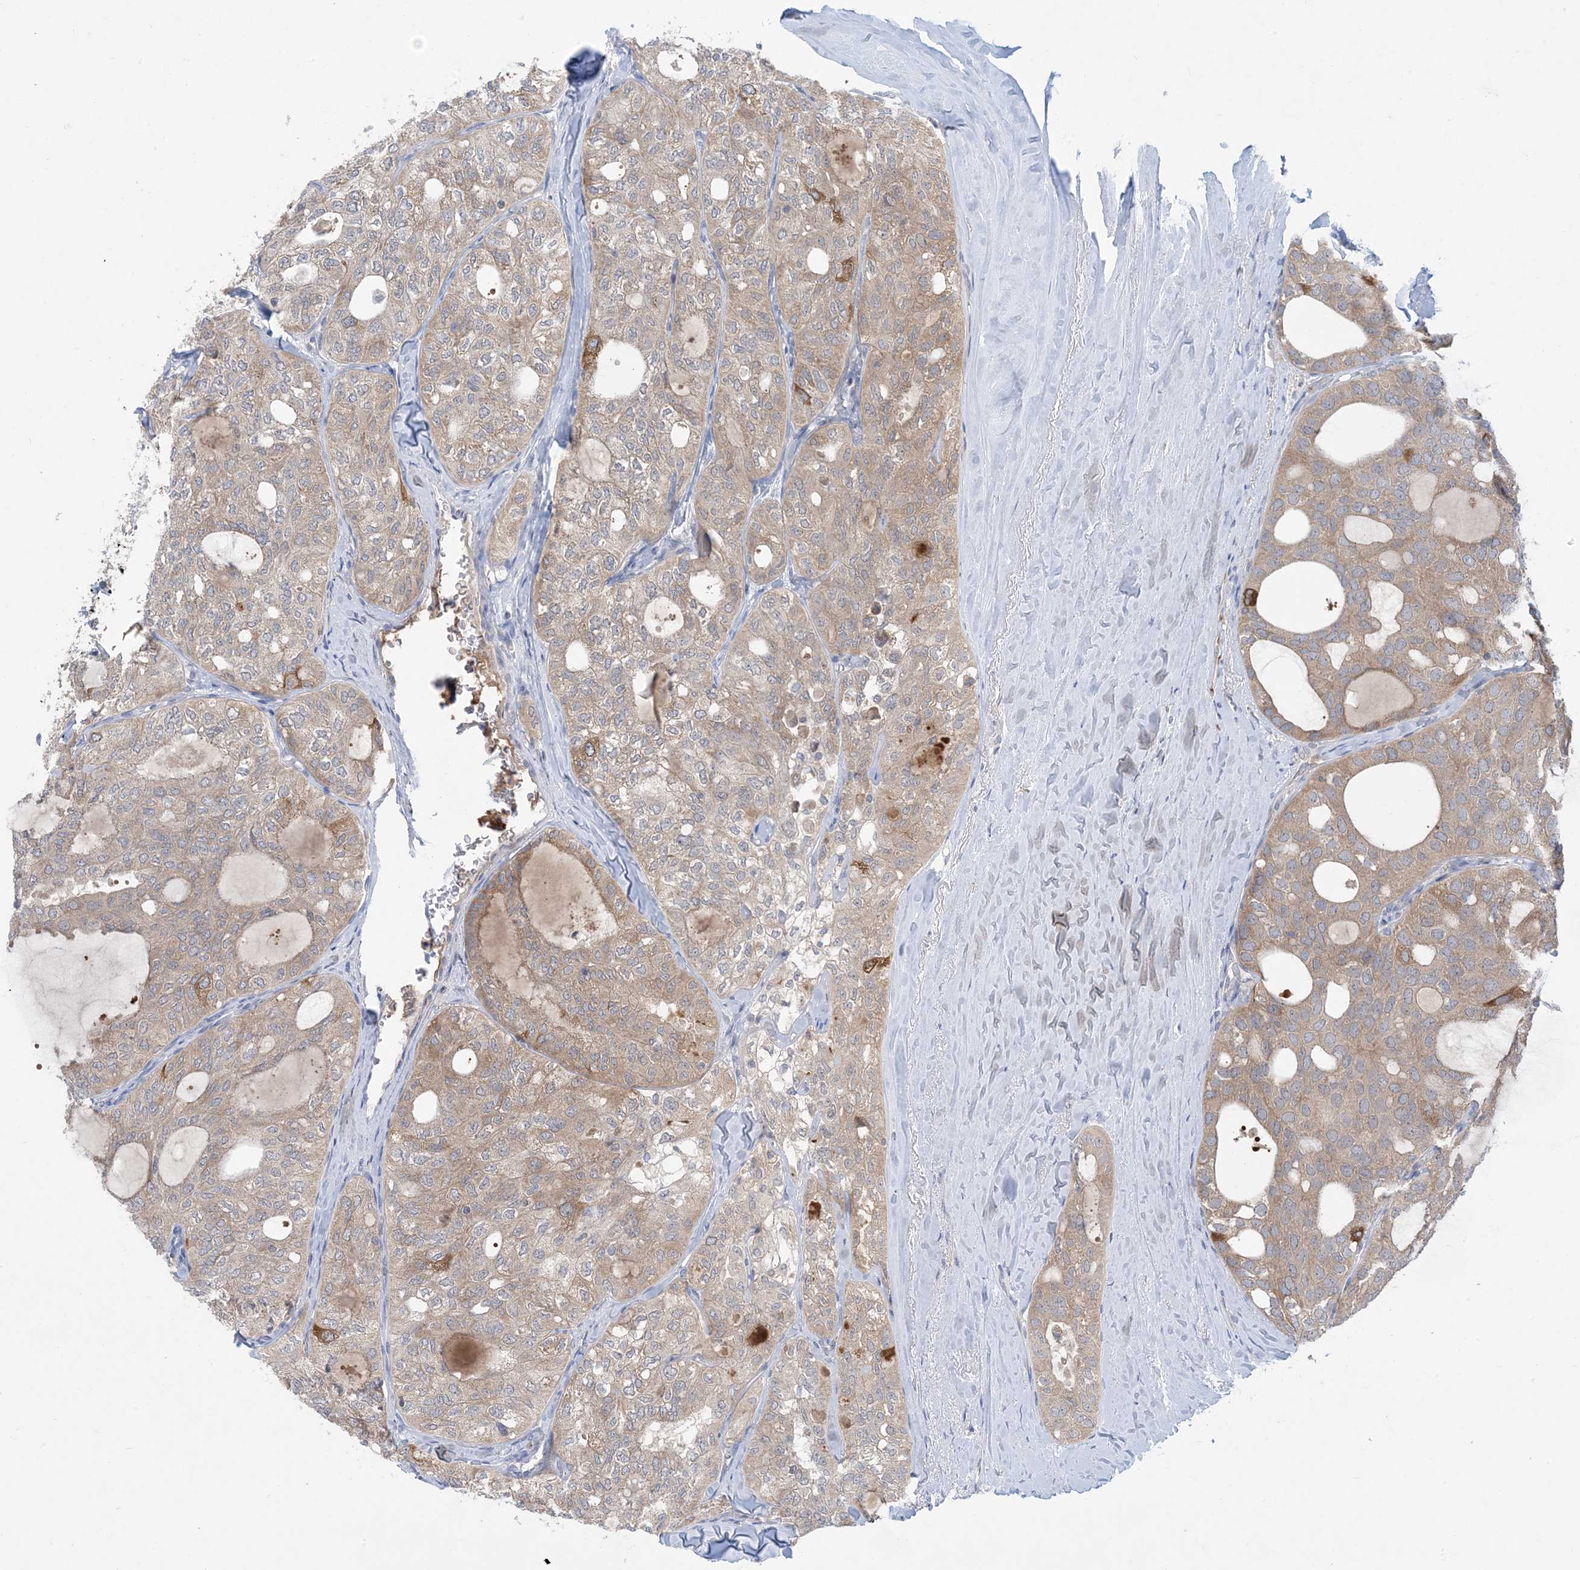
{"staining": {"intensity": "weak", "quantity": "25%-75%", "location": "cytoplasmic/membranous"}, "tissue": "thyroid cancer", "cell_type": "Tumor cells", "image_type": "cancer", "snomed": [{"axis": "morphology", "description": "Follicular adenoma carcinoma, NOS"}, {"axis": "topography", "description": "Thyroid gland"}], "caption": "This micrograph reveals immunohistochemistry staining of thyroid cancer, with low weak cytoplasmic/membranous expression in about 25%-75% of tumor cells.", "gene": "AOC1", "patient": {"sex": "male", "age": 75}}